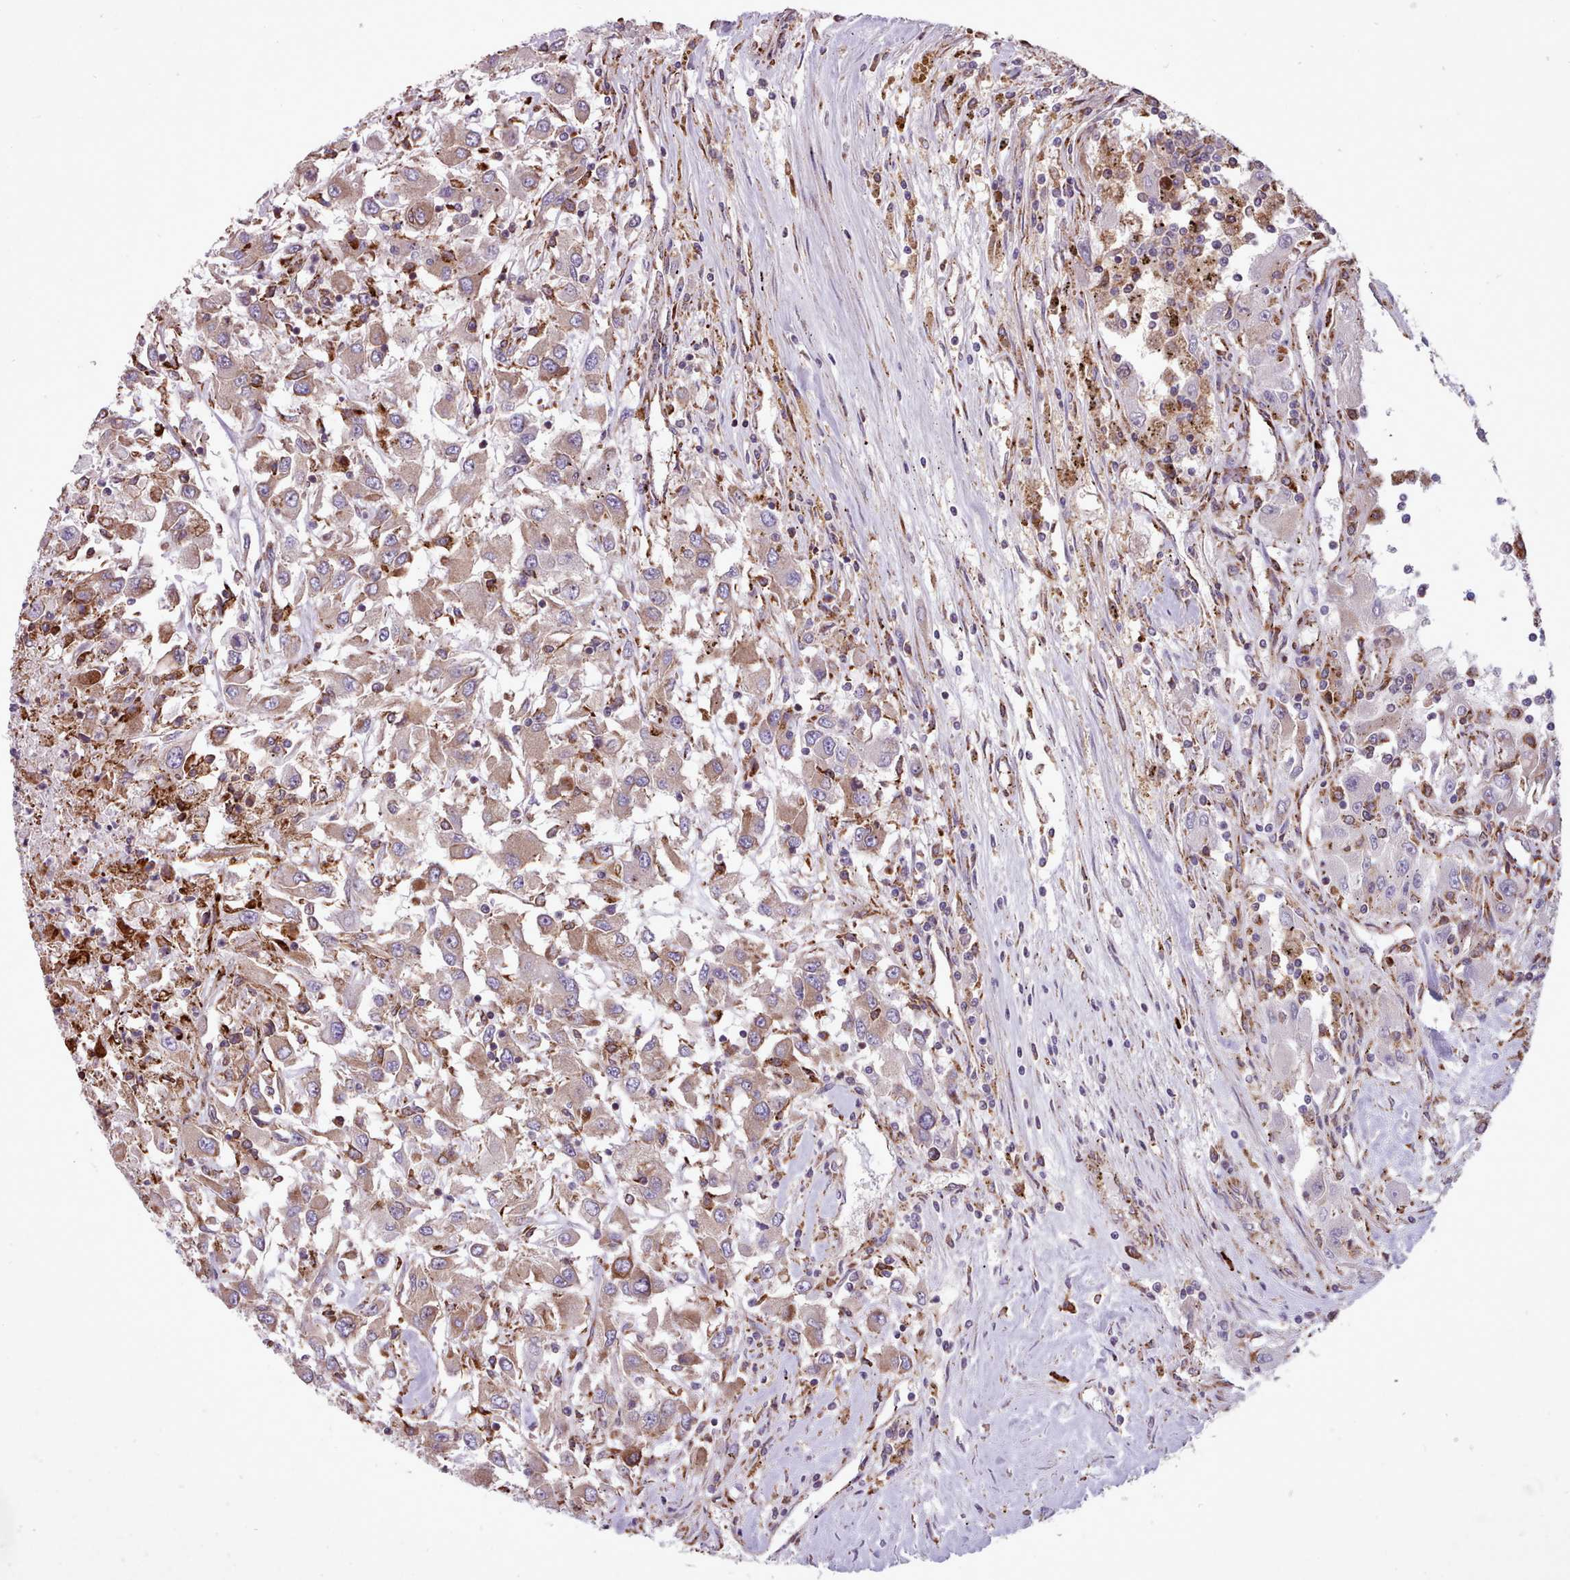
{"staining": {"intensity": "weak", "quantity": "<25%", "location": "cytoplasmic/membranous"}, "tissue": "renal cancer", "cell_type": "Tumor cells", "image_type": "cancer", "snomed": [{"axis": "morphology", "description": "Adenocarcinoma, NOS"}, {"axis": "topography", "description": "Kidney"}], "caption": "DAB immunohistochemical staining of adenocarcinoma (renal) exhibits no significant positivity in tumor cells.", "gene": "TTLL3", "patient": {"sex": "female", "age": 67}}